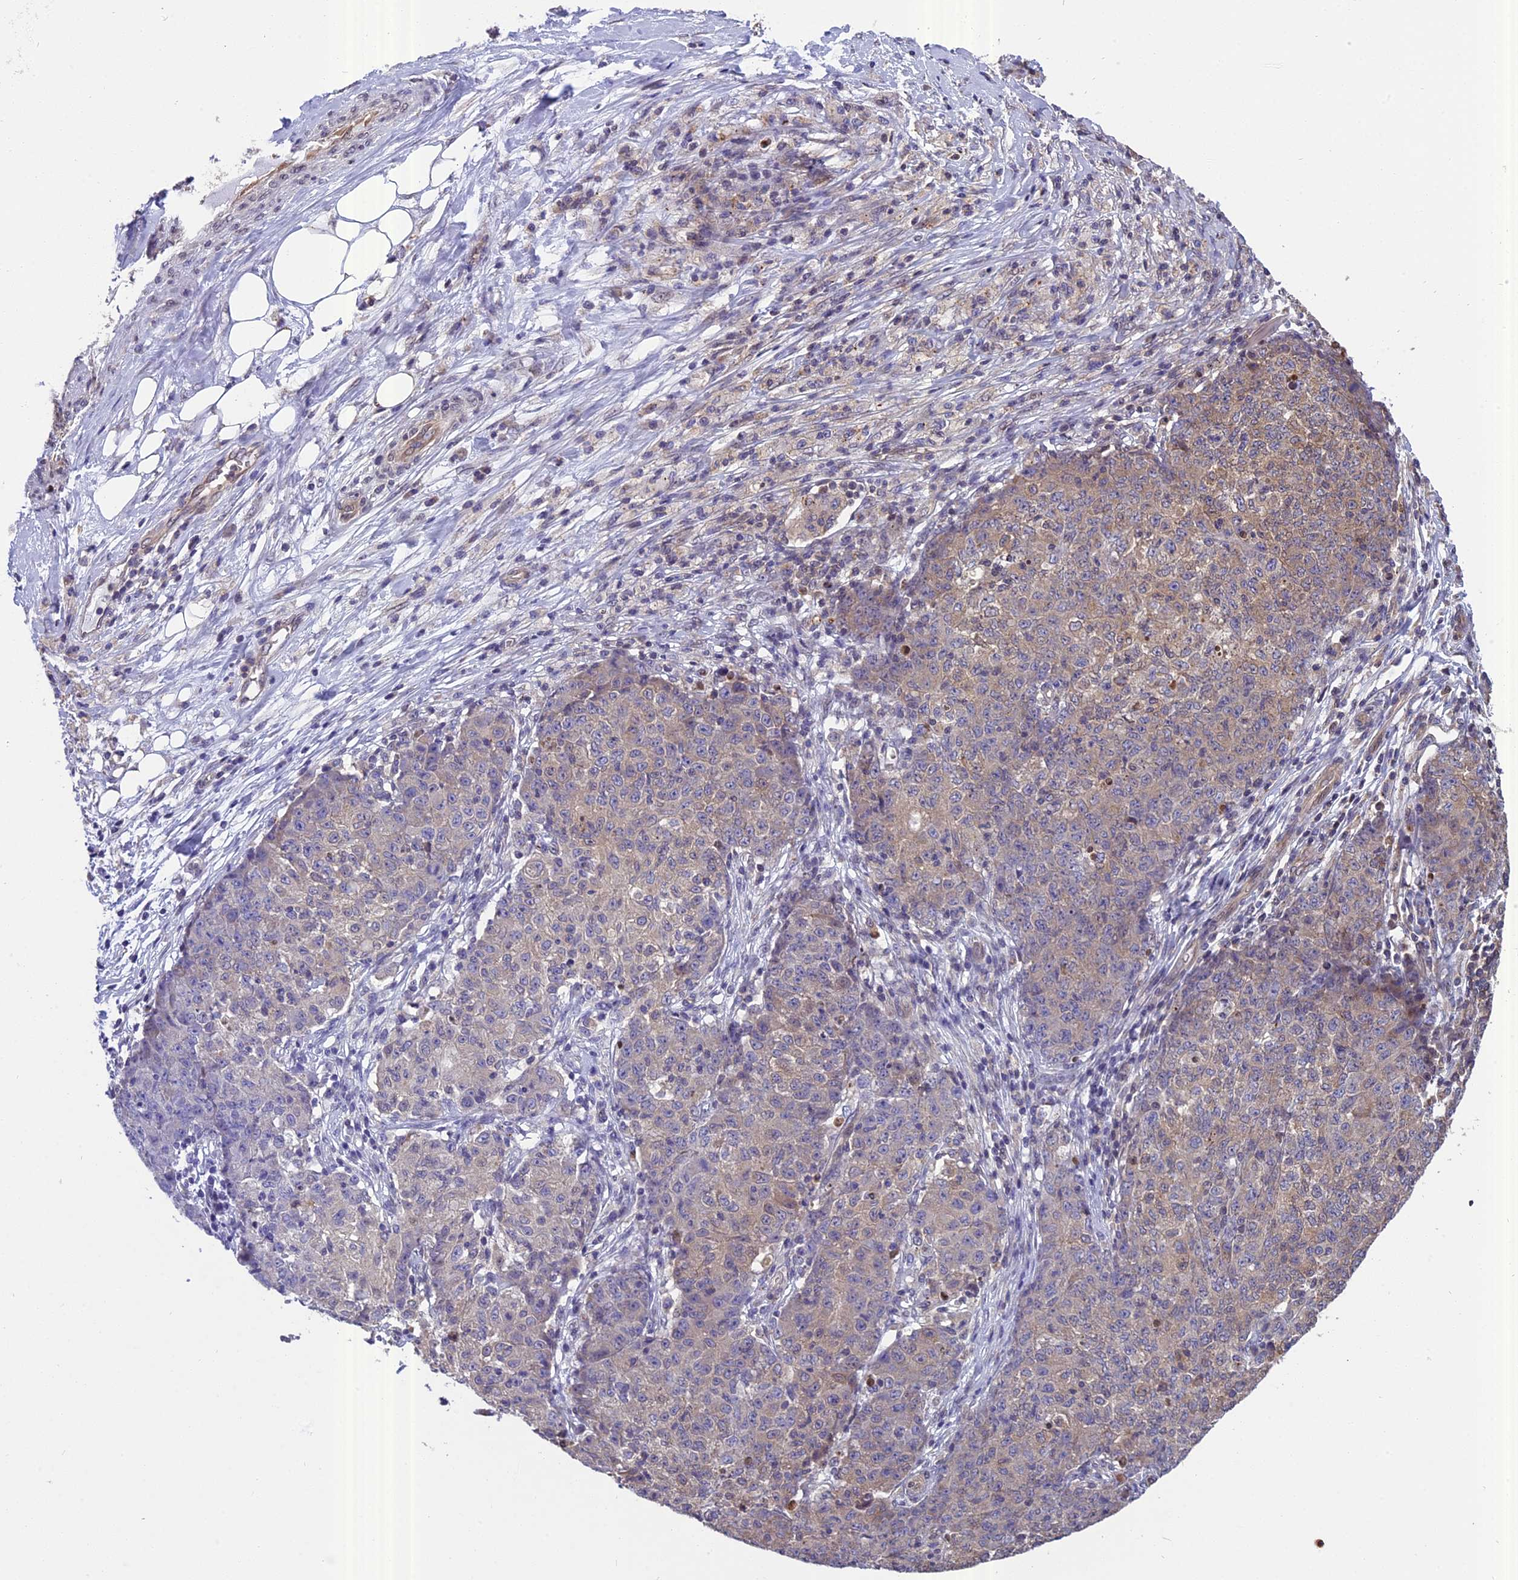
{"staining": {"intensity": "weak", "quantity": "25%-75%", "location": "cytoplasmic/membranous"}, "tissue": "ovarian cancer", "cell_type": "Tumor cells", "image_type": "cancer", "snomed": [{"axis": "morphology", "description": "Carcinoma, endometroid"}, {"axis": "topography", "description": "Ovary"}], "caption": "Approximately 25%-75% of tumor cells in endometroid carcinoma (ovarian) display weak cytoplasmic/membranous protein staining as visualized by brown immunohistochemical staining.", "gene": "CHMP2A", "patient": {"sex": "female", "age": 42}}